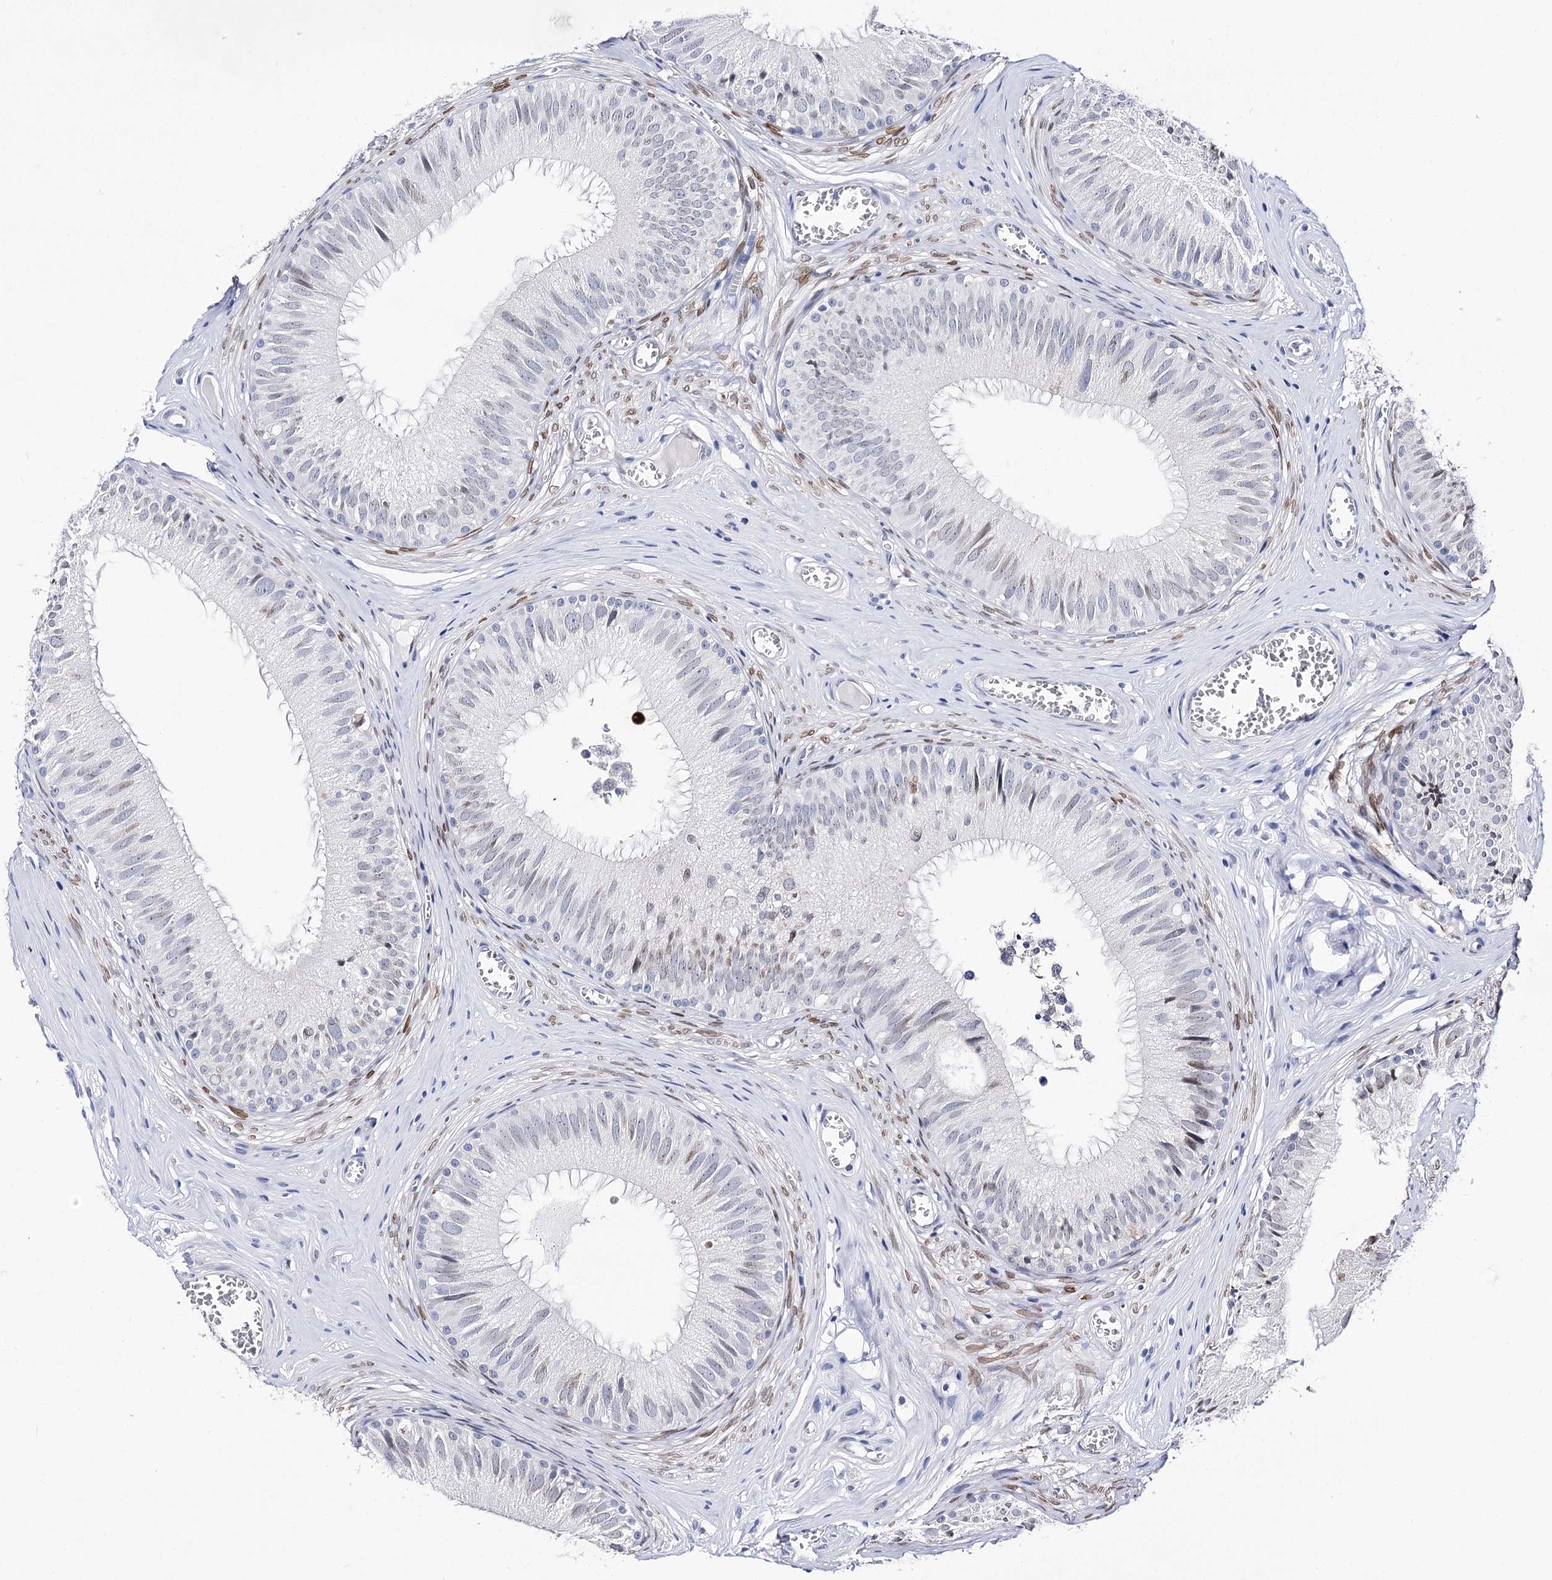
{"staining": {"intensity": "moderate", "quantity": "<25%", "location": "cytoplasmic/membranous,nuclear"}, "tissue": "epididymis", "cell_type": "Glandular cells", "image_type": "normal", "snomed": [{"axis": "morphology", "description": "Normal tissue, NOS"}, {"axis": "topography", "description": "Epididymis"}], "caption": "DAB (3,3'-diaminobenzidine) immunohistochemical staining of benign human epididymis exhibits moderate cytoplasmic/membranous,nuclear protein expression in about <25% of glandular cells.", "gene": "TMEM201", "patient": {"sex": "male", "age": 36}}